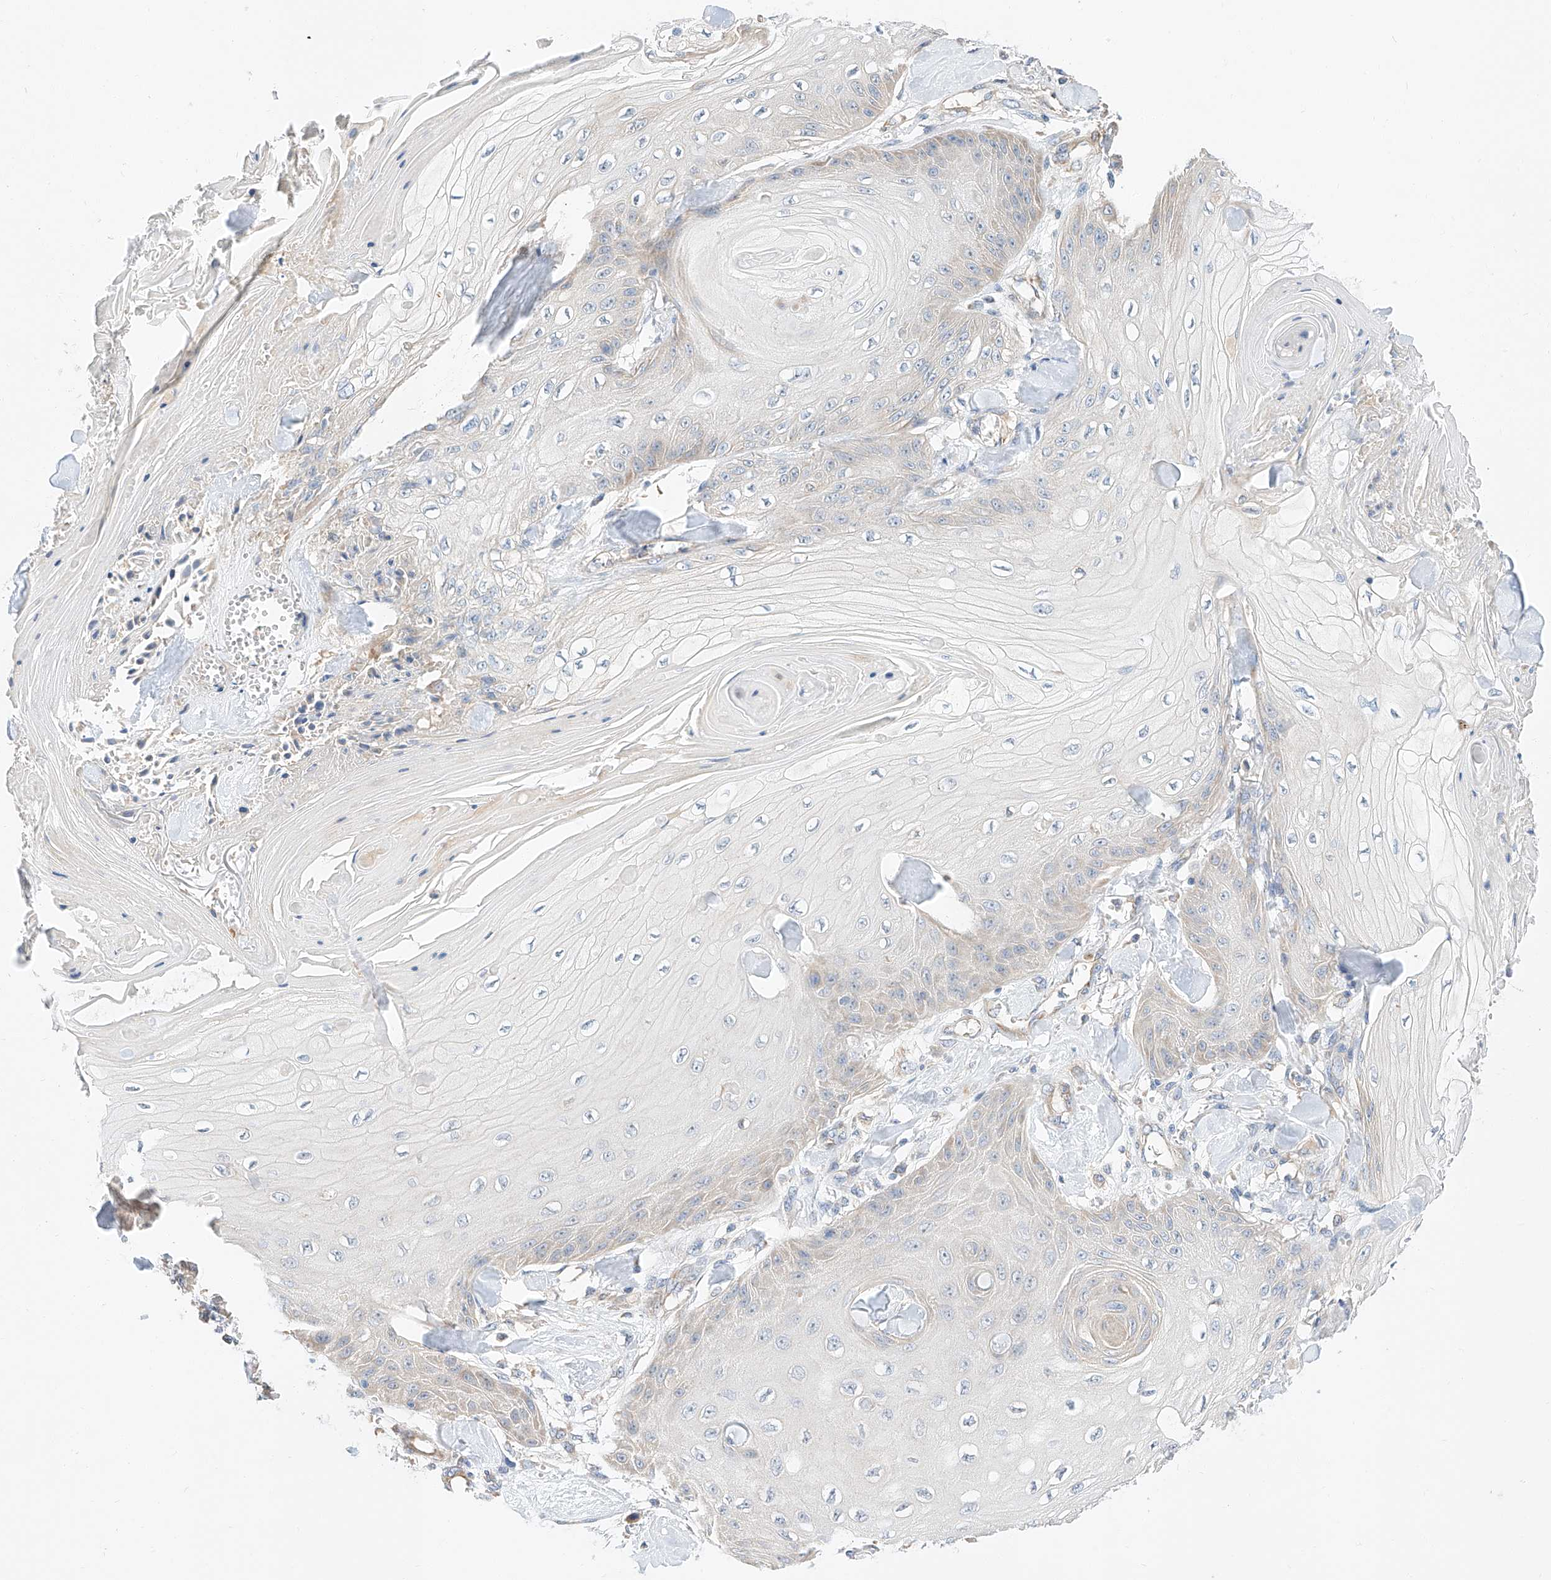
{"staining": {"intensity": "negative", "quantity": "none", "location": "none"}, "tissue": "skin cancer", "cell_type": "Tumor cells", "image_type": "cancer", "snomed": [{"axis": "morphology", "description": "Squamous cell carcinoma, NOS"}, {"axis": "topography", "description": "Skin"}], "caption": "A high-resolution image shows IHC staining of squamous cell carcinoma (skin), which shows no significant positivity in tumor cells.", "gene": "GLMN", "patient": {"sex": "male", "age": 74}}